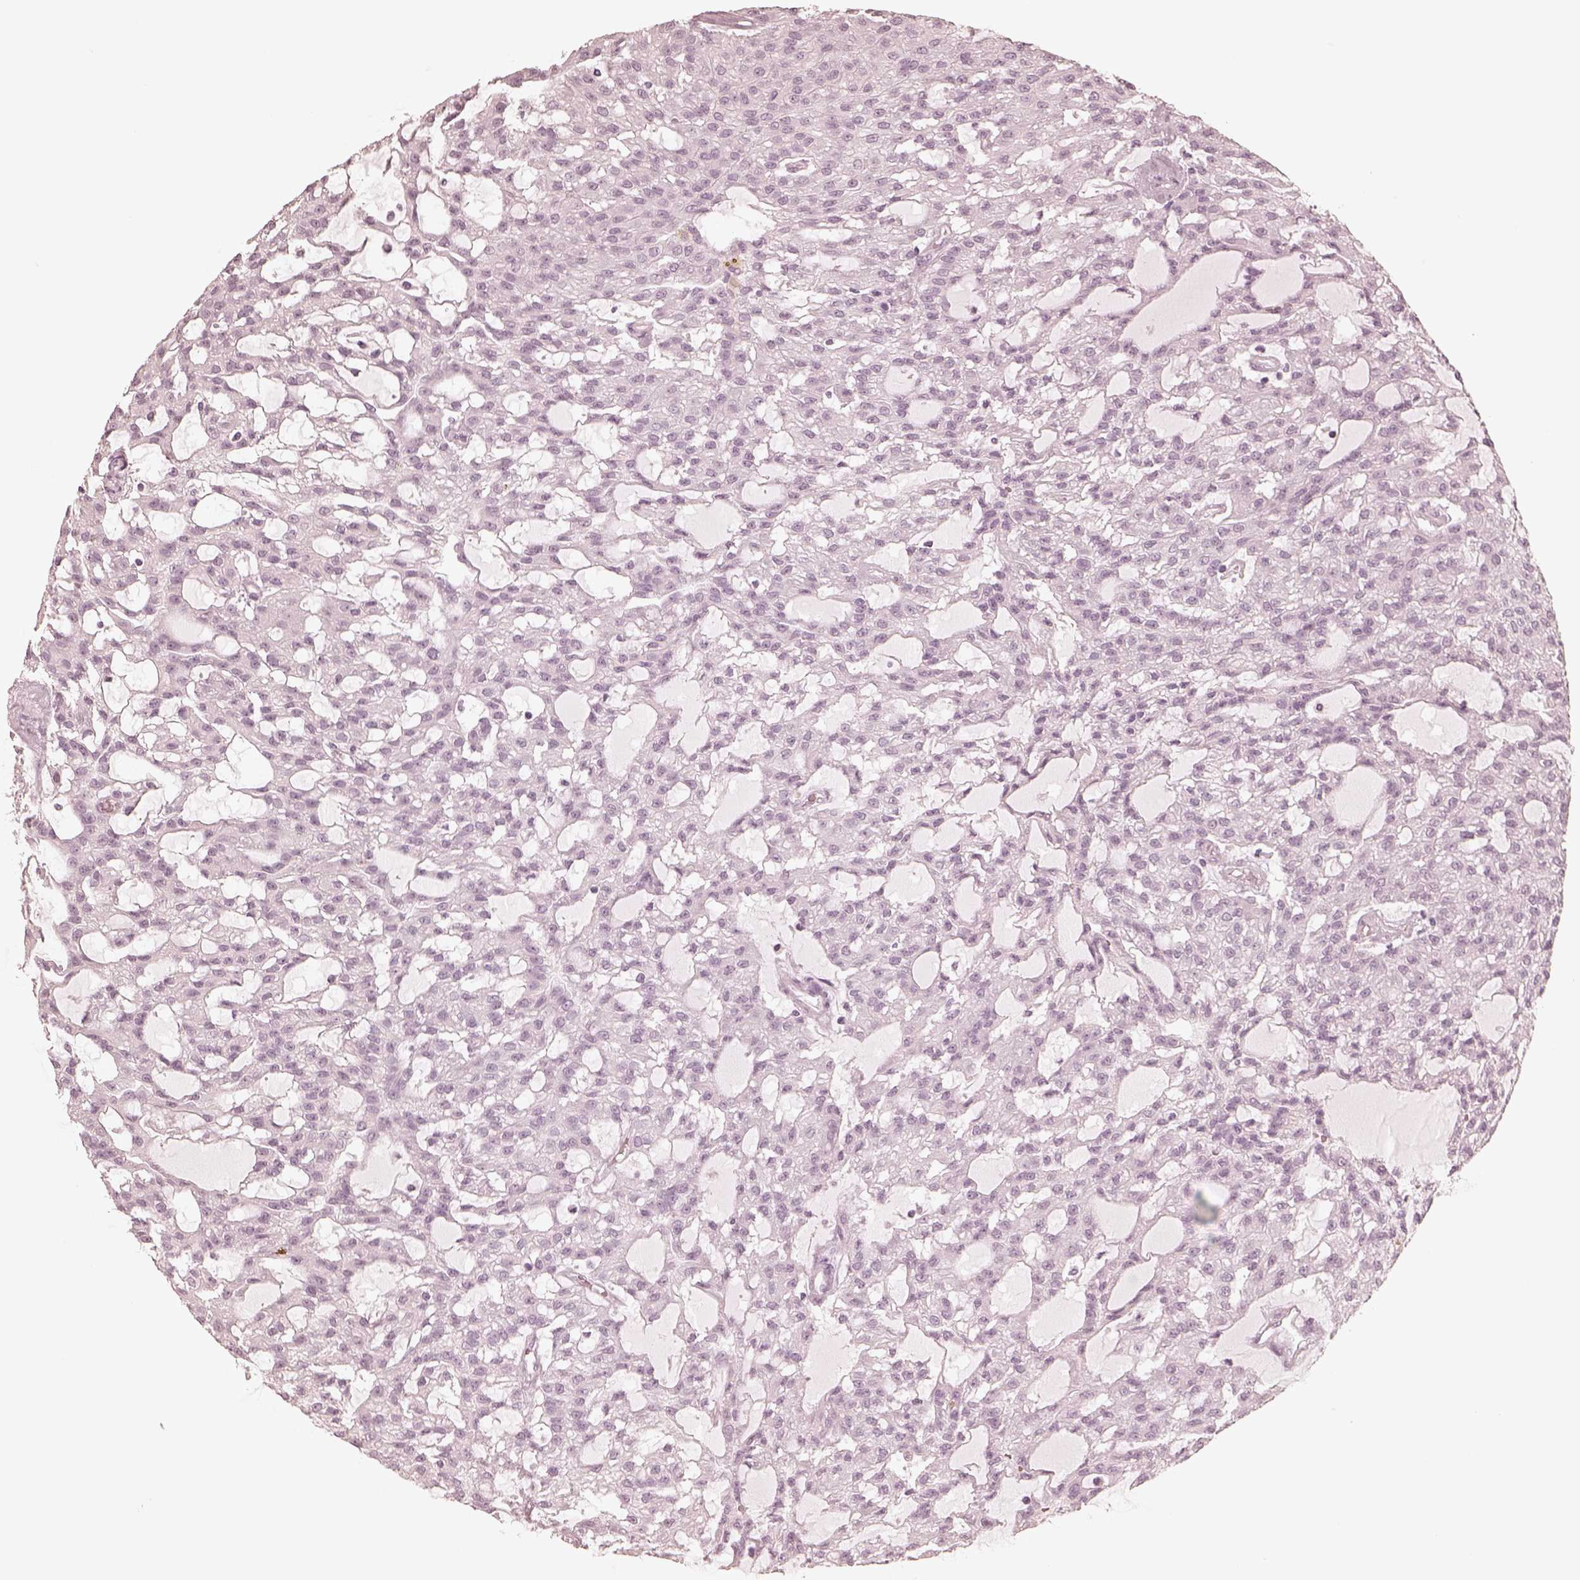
{"staining": {"intensity": "negative", "quantity": "none", "location": "none"}, "tissue": "renal cancer", "cell_type": "Tumor cells", "image_type": "cancer", "snomed": [{"axis": "morphology", "description": "Adenocarcinoma, NOS"}, {"axis": "topography", "description": "Kidney"}], "caption": "A photomicrograph of human renal cancer is negative for staining in tumor cells. Nuclei are stained in blue.", "gene": "CALR3", "patient": {"sex": "male", "age": 63}}